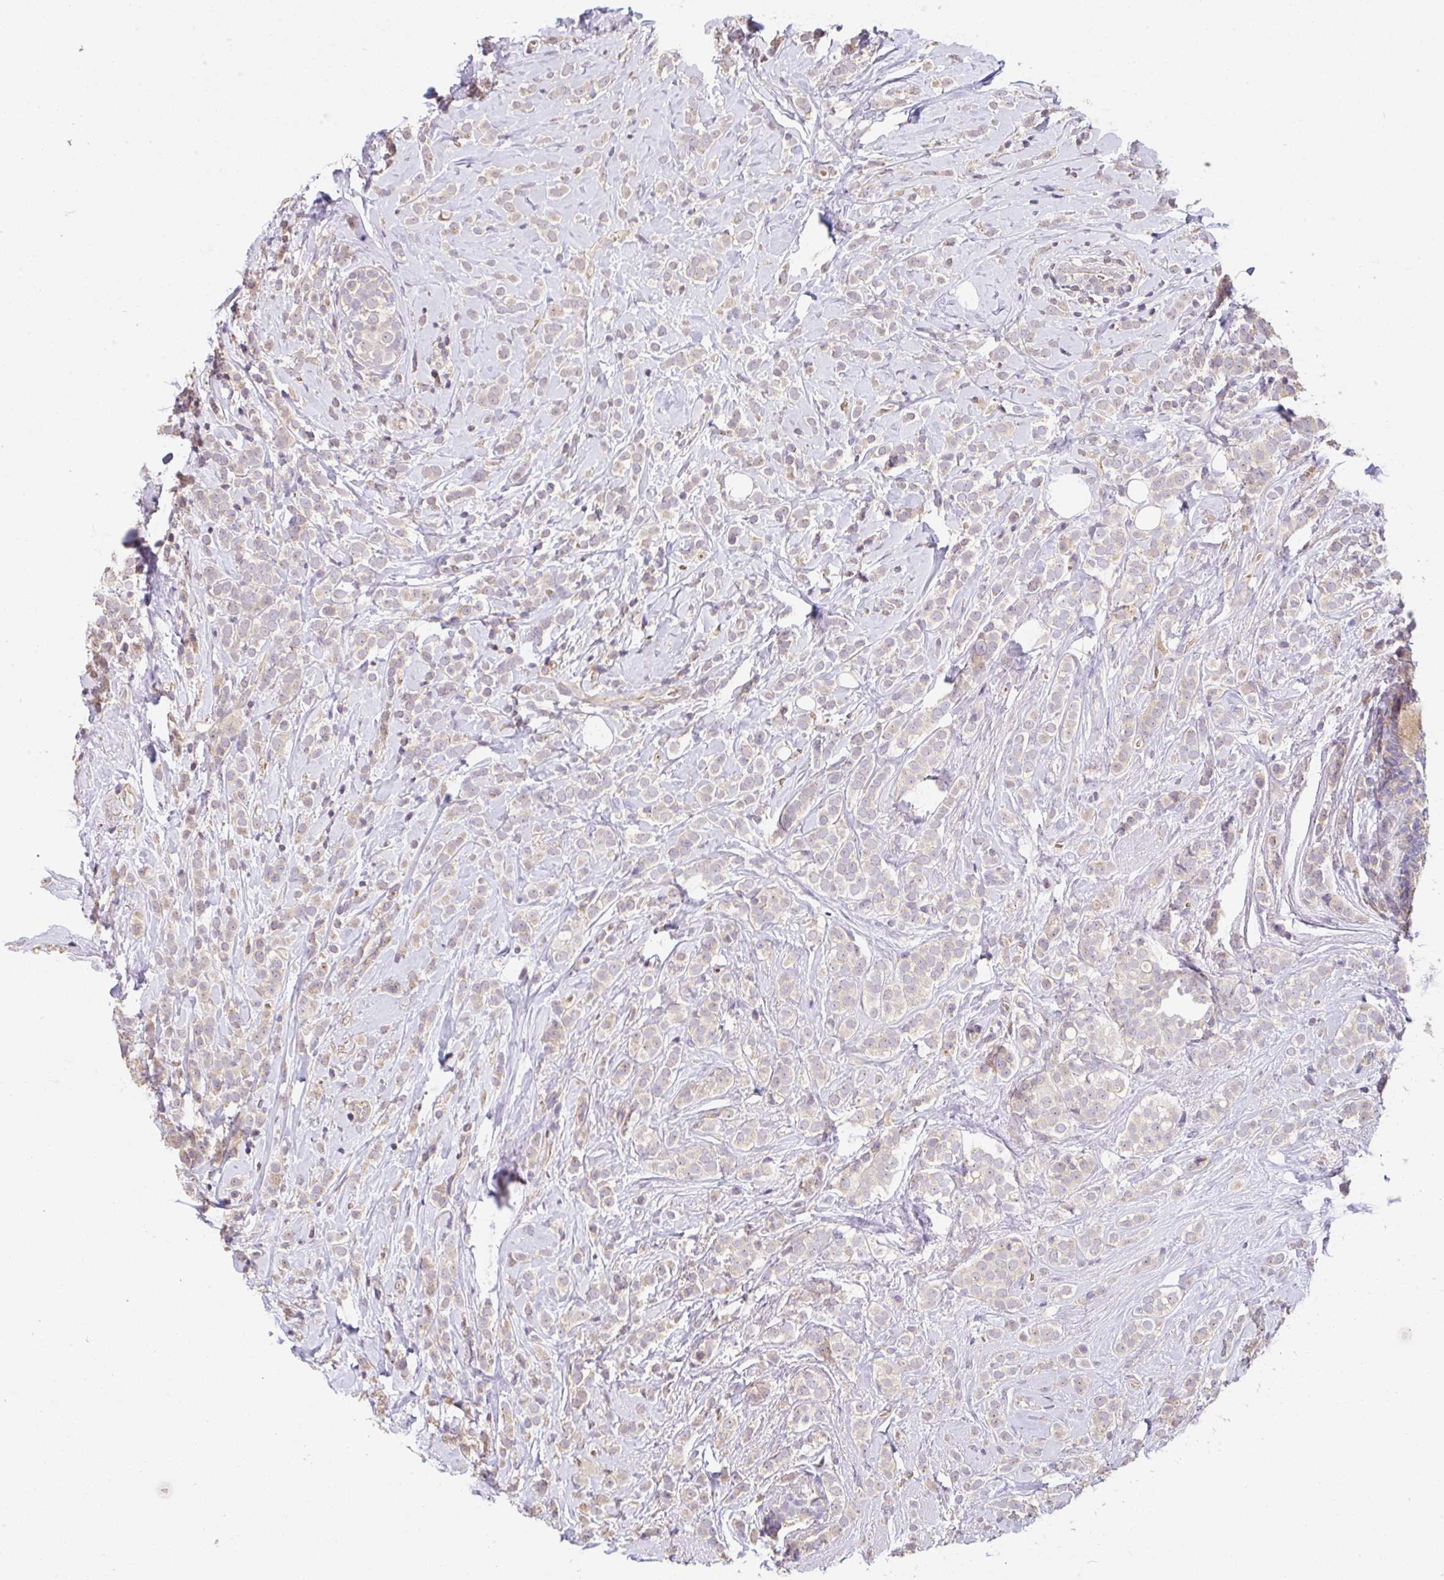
{"staining": {"intensity": "negative", "quantity": "none", "location": "none"}, "tissue": "breast cancer", "cell_type": "Tumor cells", "image_type": "cancer", "snomed": [{"axis": "morphology", "description": "Lobular carcinoma"}, {"axis": "topography", "description": "Breast"}], "caption": "Tumor cells are negative for protein expression in human breast cancer.", "gene": "C1QTNF9B", "patient": {"sex": "female", "age": 49}}